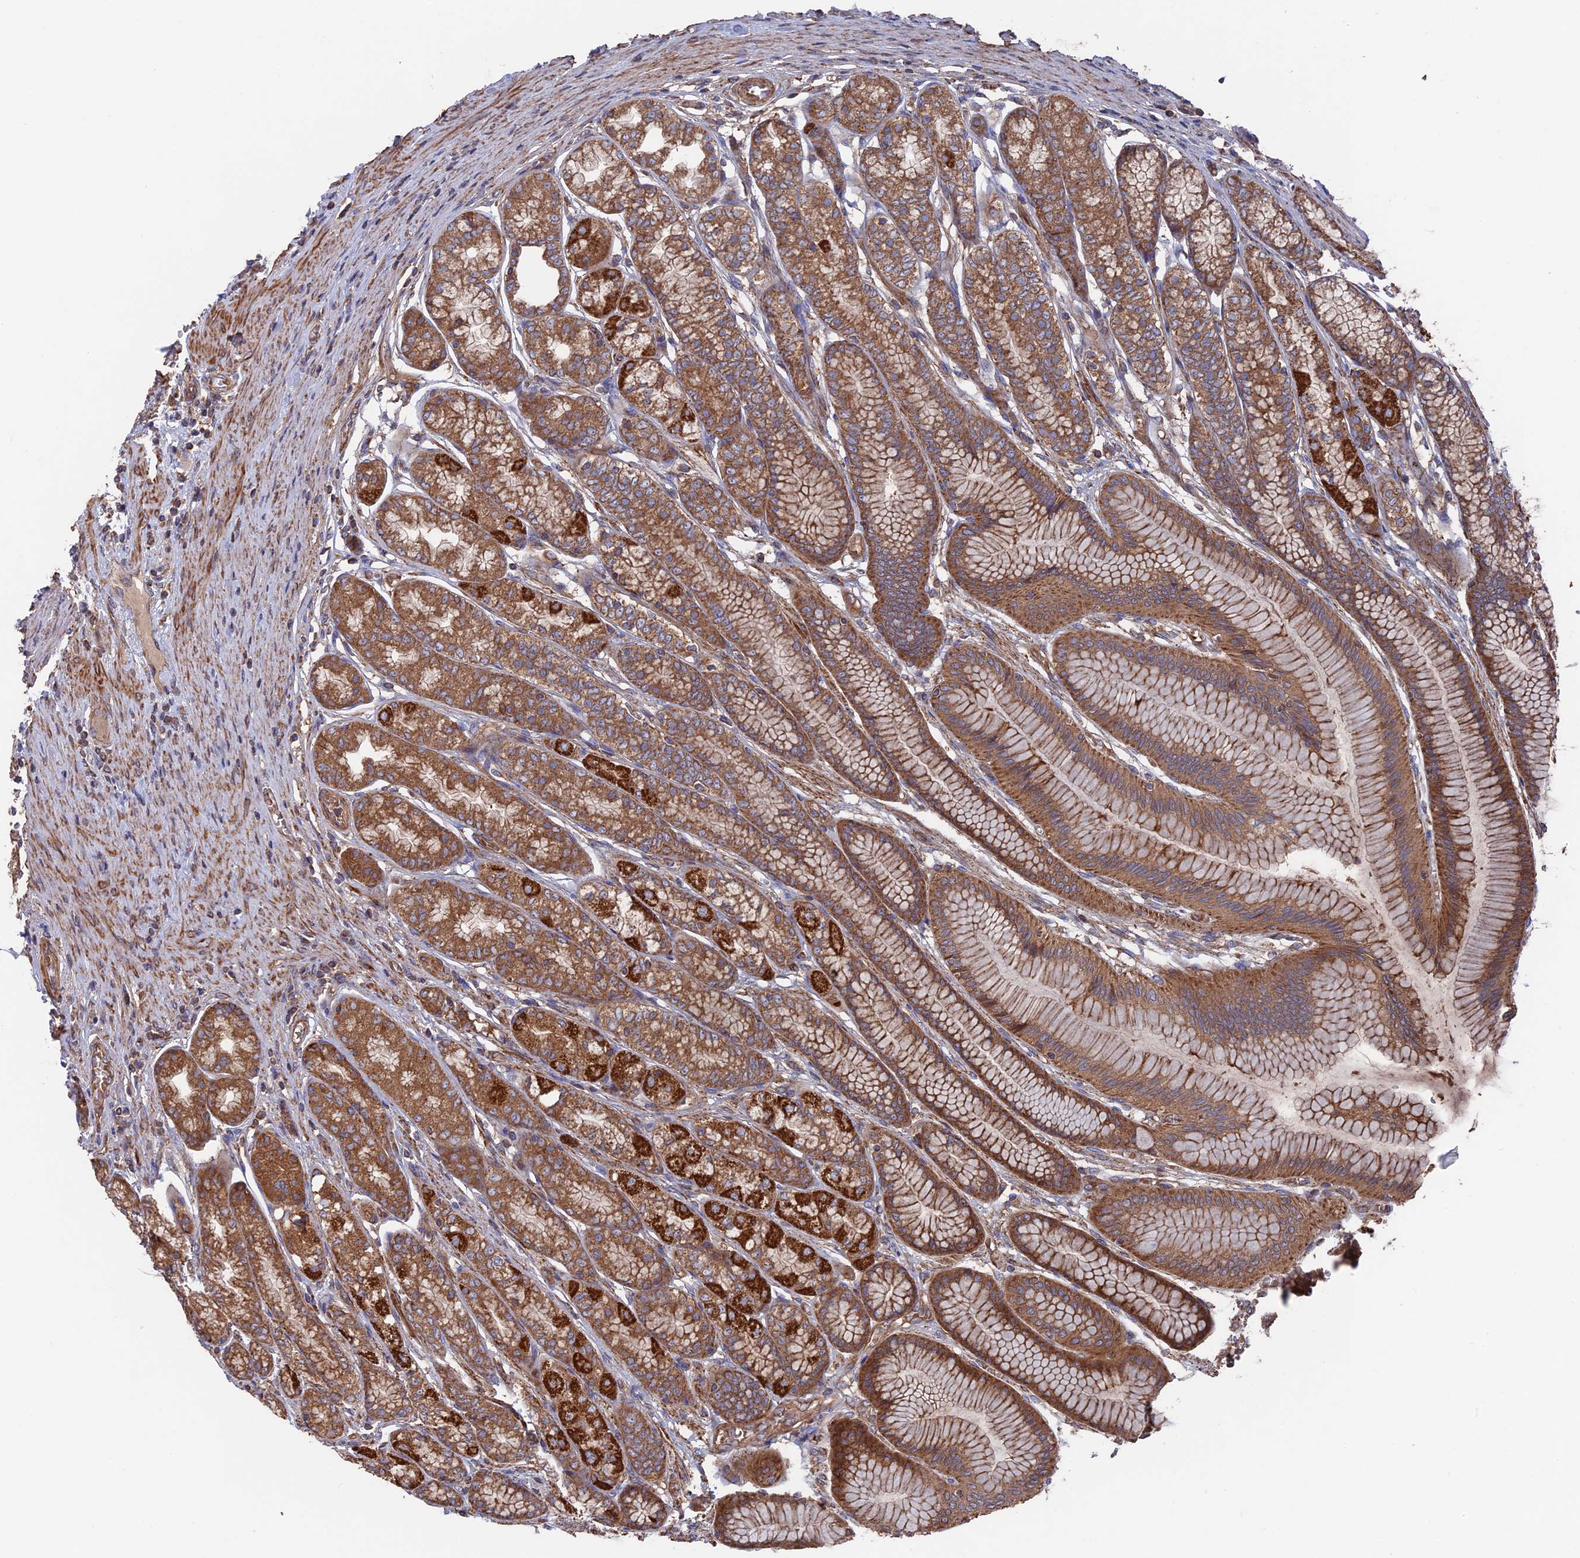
{"staining": {"intensity": "strong", "quantity": ">75%", "location": "cytoplasmic/membranous"}, "tissue": "stomach", "cell_type": "Glandular cells", "image_type": "normal", "snomed": [{"axis": "morphology", "description": "Normal tissue, NOS"}, {"axis": "morphology", "description": "Adenocarcinoma, NOS"}, {"axis": "morphology", "description": "Adenocarcinoma, High grade"}, {"axis": "topography", "description": "Stomach, upper"}, {"axis": "topography", "description": "Stomach"}], "caption": "Protein analysis of normal stomach reveals strong cytoplasmic/membranous expression in approximately >75% of glandular cells. (DAB (3,3'-diaminobenzidine) IHC with brightfield microscopy, high magnification).", "gene": "TELO2", "patient": {"sex": "female", "age": 65}}